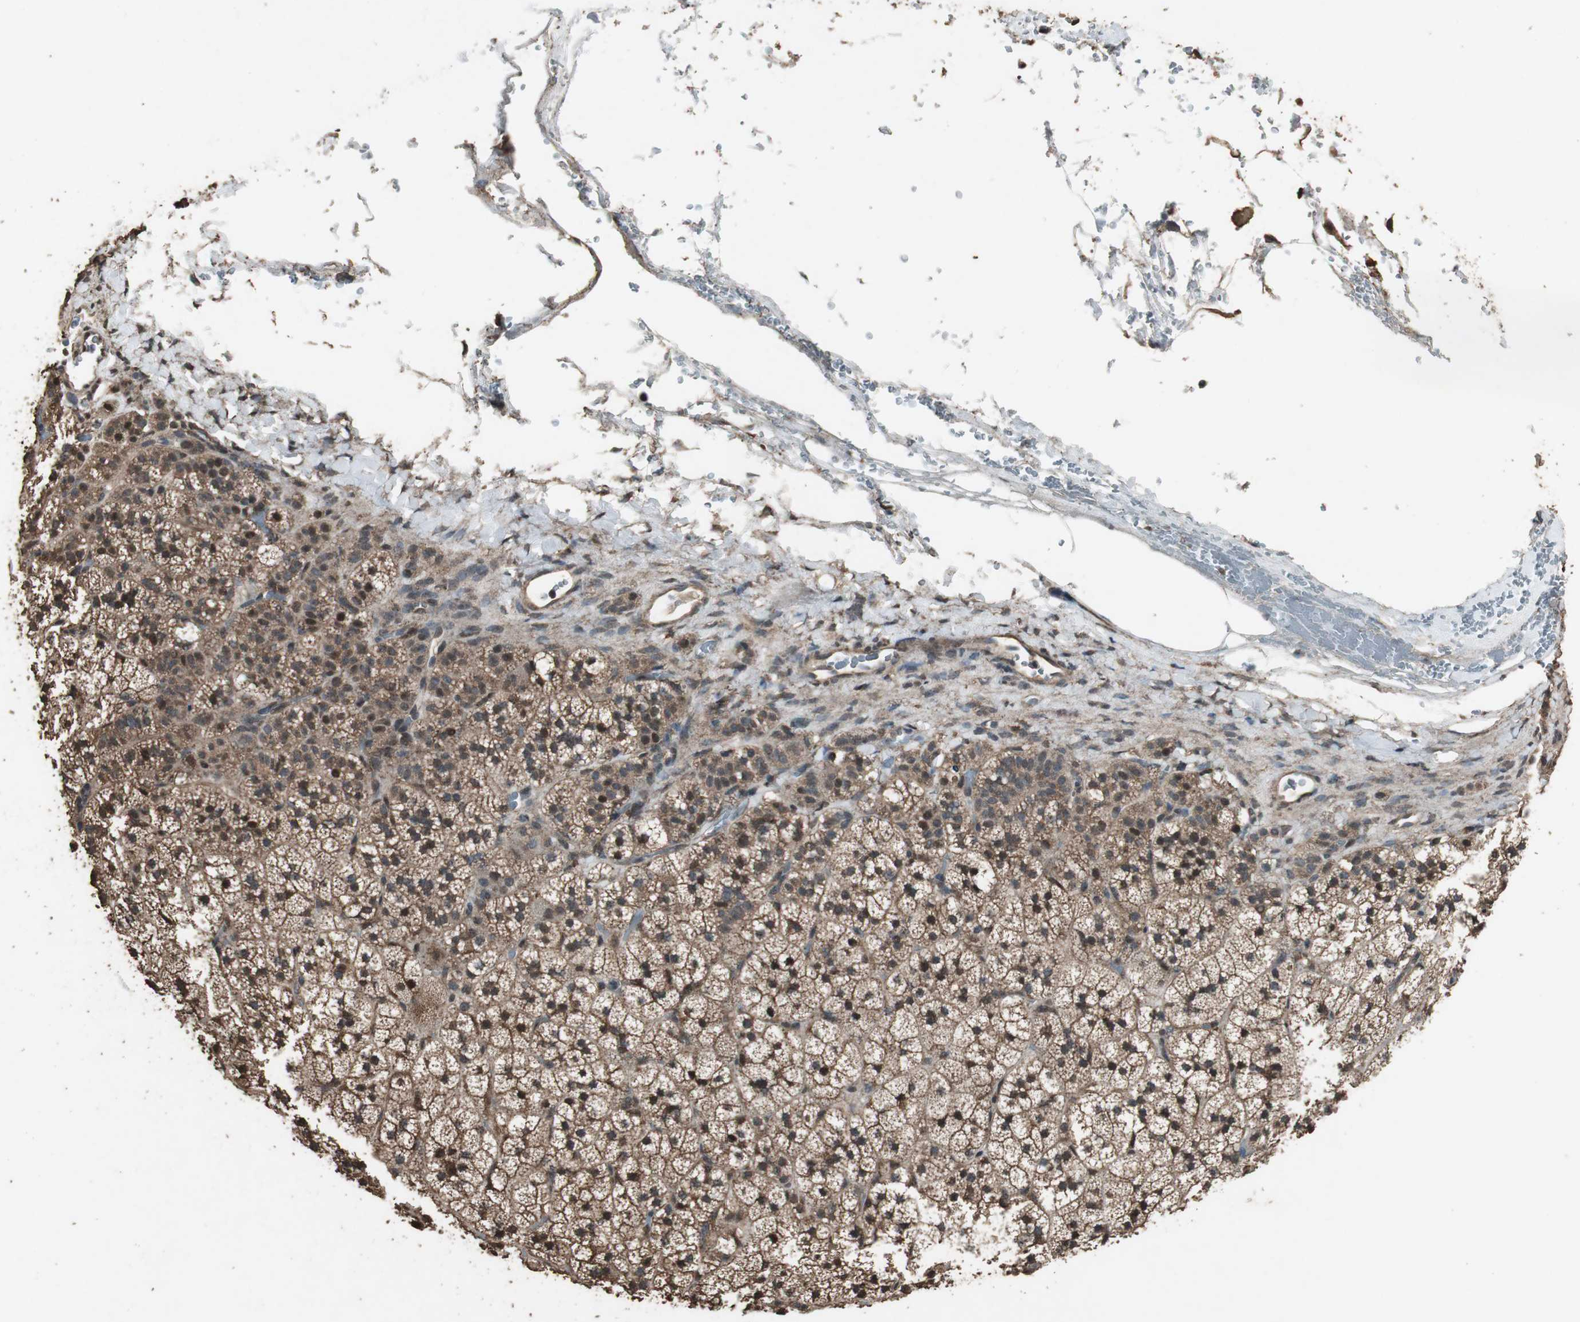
{"staining": {"intensity": "strong", "quantity": ">75%", "location": "cytoplasmic/membranous,nuclear"}, "tissue": "adrenal gland", "cell_type": "Glandular cells", "image_type": "normal", "snomed": [{"axis": "morphology", "description": "Normal tissue, NOS"}, {"axis": "topography", "description": "Adrenal gland"}], "caption": "IHC of normal adrenal gland reveals high levels of strong cytoplasmic/membranous,nuclear expression in about >75% of glandular cells. The protein of interest is shown in brown color, while the nuclei are stained blue.", "gene": "PPP1R13B", "patient": {"sex": "male", "age": 35}}